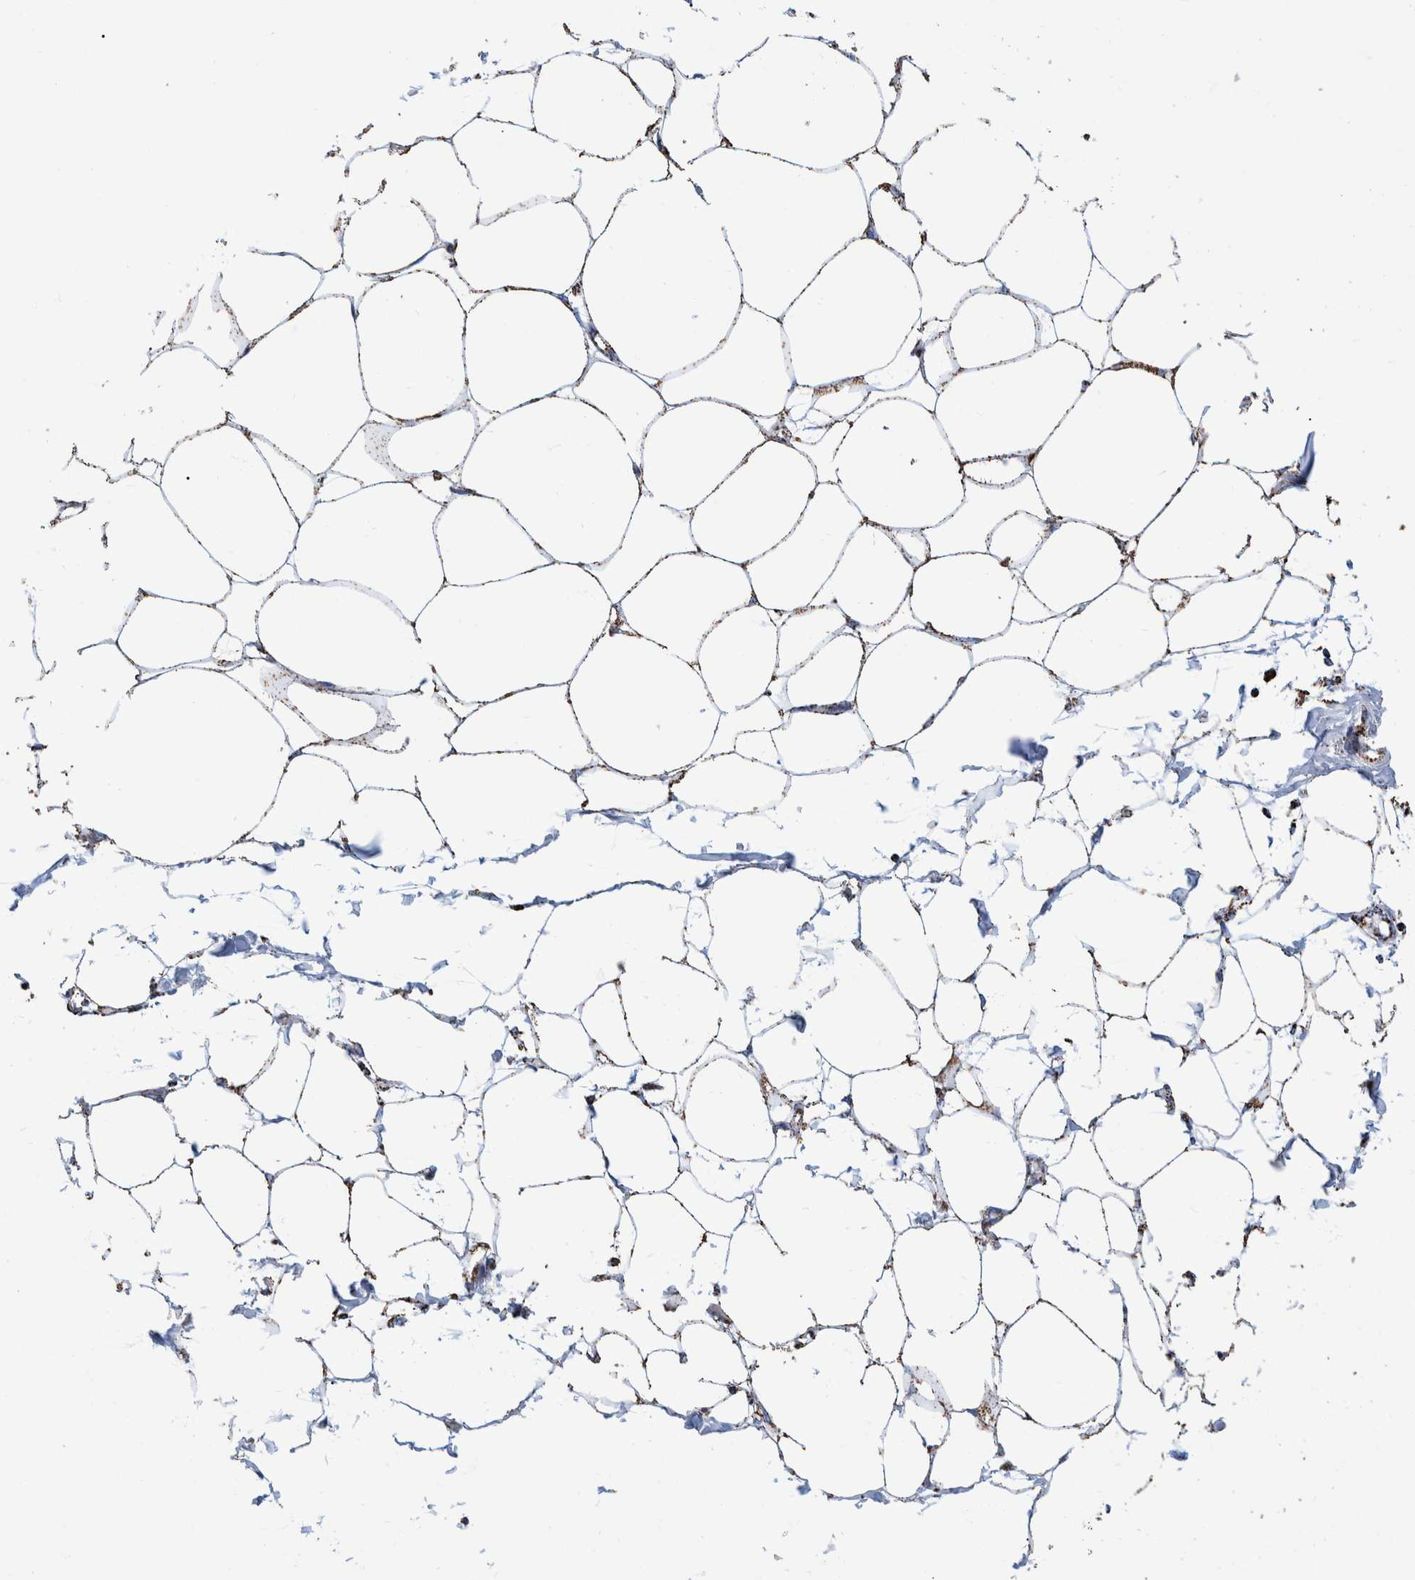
{"staining": {"intensity": "moderate", "quantity": ">75%", "location": "cytoplasmic/membranous"}, "tissue": "adipose tissue", "cell_type": "Adipocytes", "image_type": "normal", "snomed": [{"axis": "morphology", "description": "Normal tissue, NOS"}, {"axis": "morphology", "description": "Adenocarcinoma, NOS"}, {"axis": "topography", "description": "Colon"}, {"axis": "topography", "description": "Peripheral nerve tissue"}], "caption": "Immunohistochemistry (IHC) staining of normal adipose tissue, which demonstrates medium levels of moderate cytoplasmic/membranous staining in approximately >75% of adipocytes indicating moderate cytoplasmic/membranous protein expression. The staining was performed using DAB (brown) for protein detection and nuclei were counterstained in hematoxylin (blue).", "gene": "VPS26C", "patient": {"sex": "male", "age": 14}}